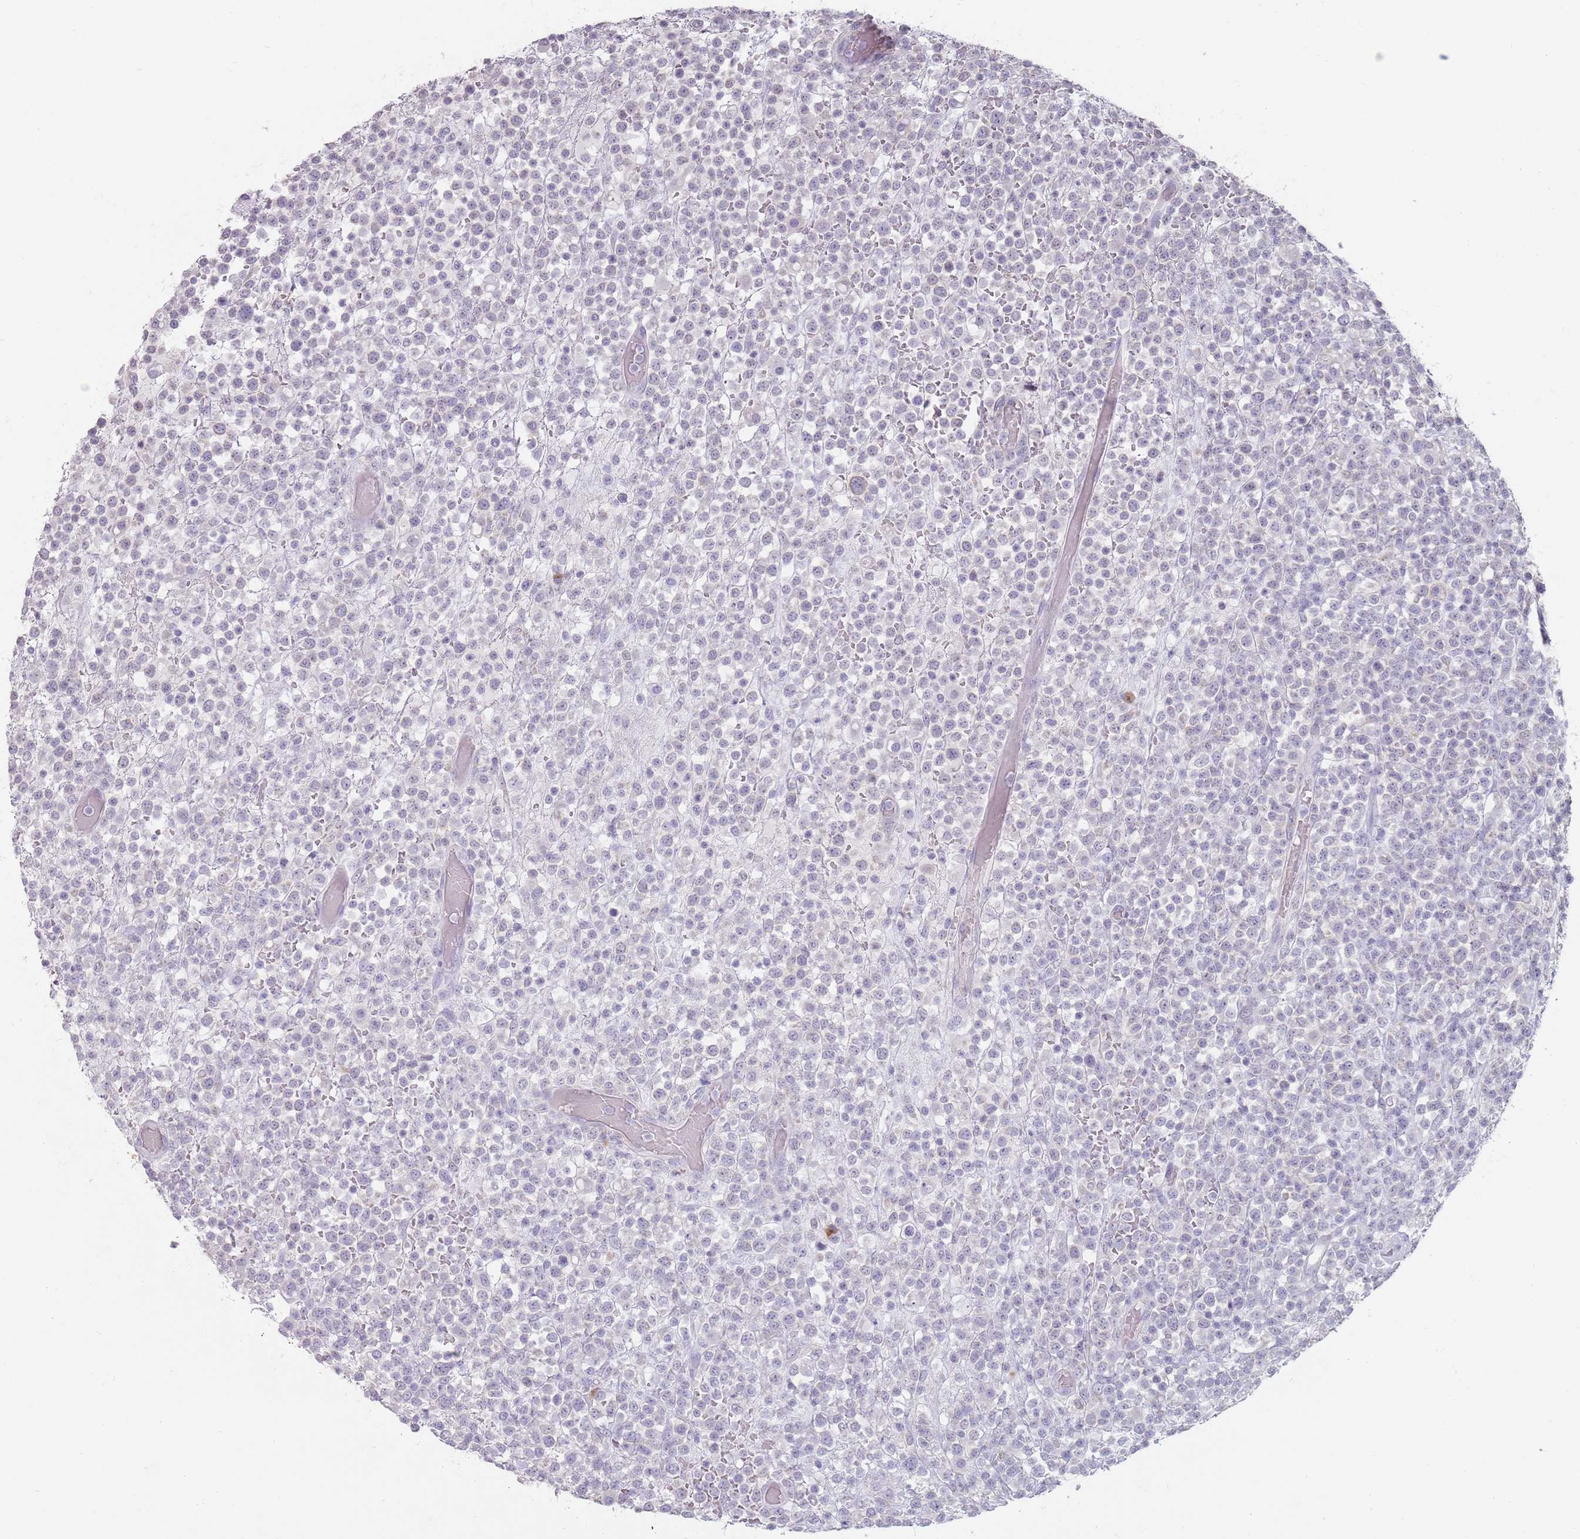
{"staining": {"intensity": "negative", "quantity": "none", "location": "none"}, "tissue": "lymphoma", "cell_type": "Tumor cells", "image_type": "cancer", "snomed": [{"axis": "morphology", "description": "Malignant lymphoma, non-Hodgkin's type, High grade"}, {"axis": "topography", "description": "Colon"}], "caption": "The immunohistochemistry (IHC) micrograph has no significant expression in tumor cells of lymphoma tissue.", "gene": "STYK1", "patient": {"sex": "female", "age": 53}}